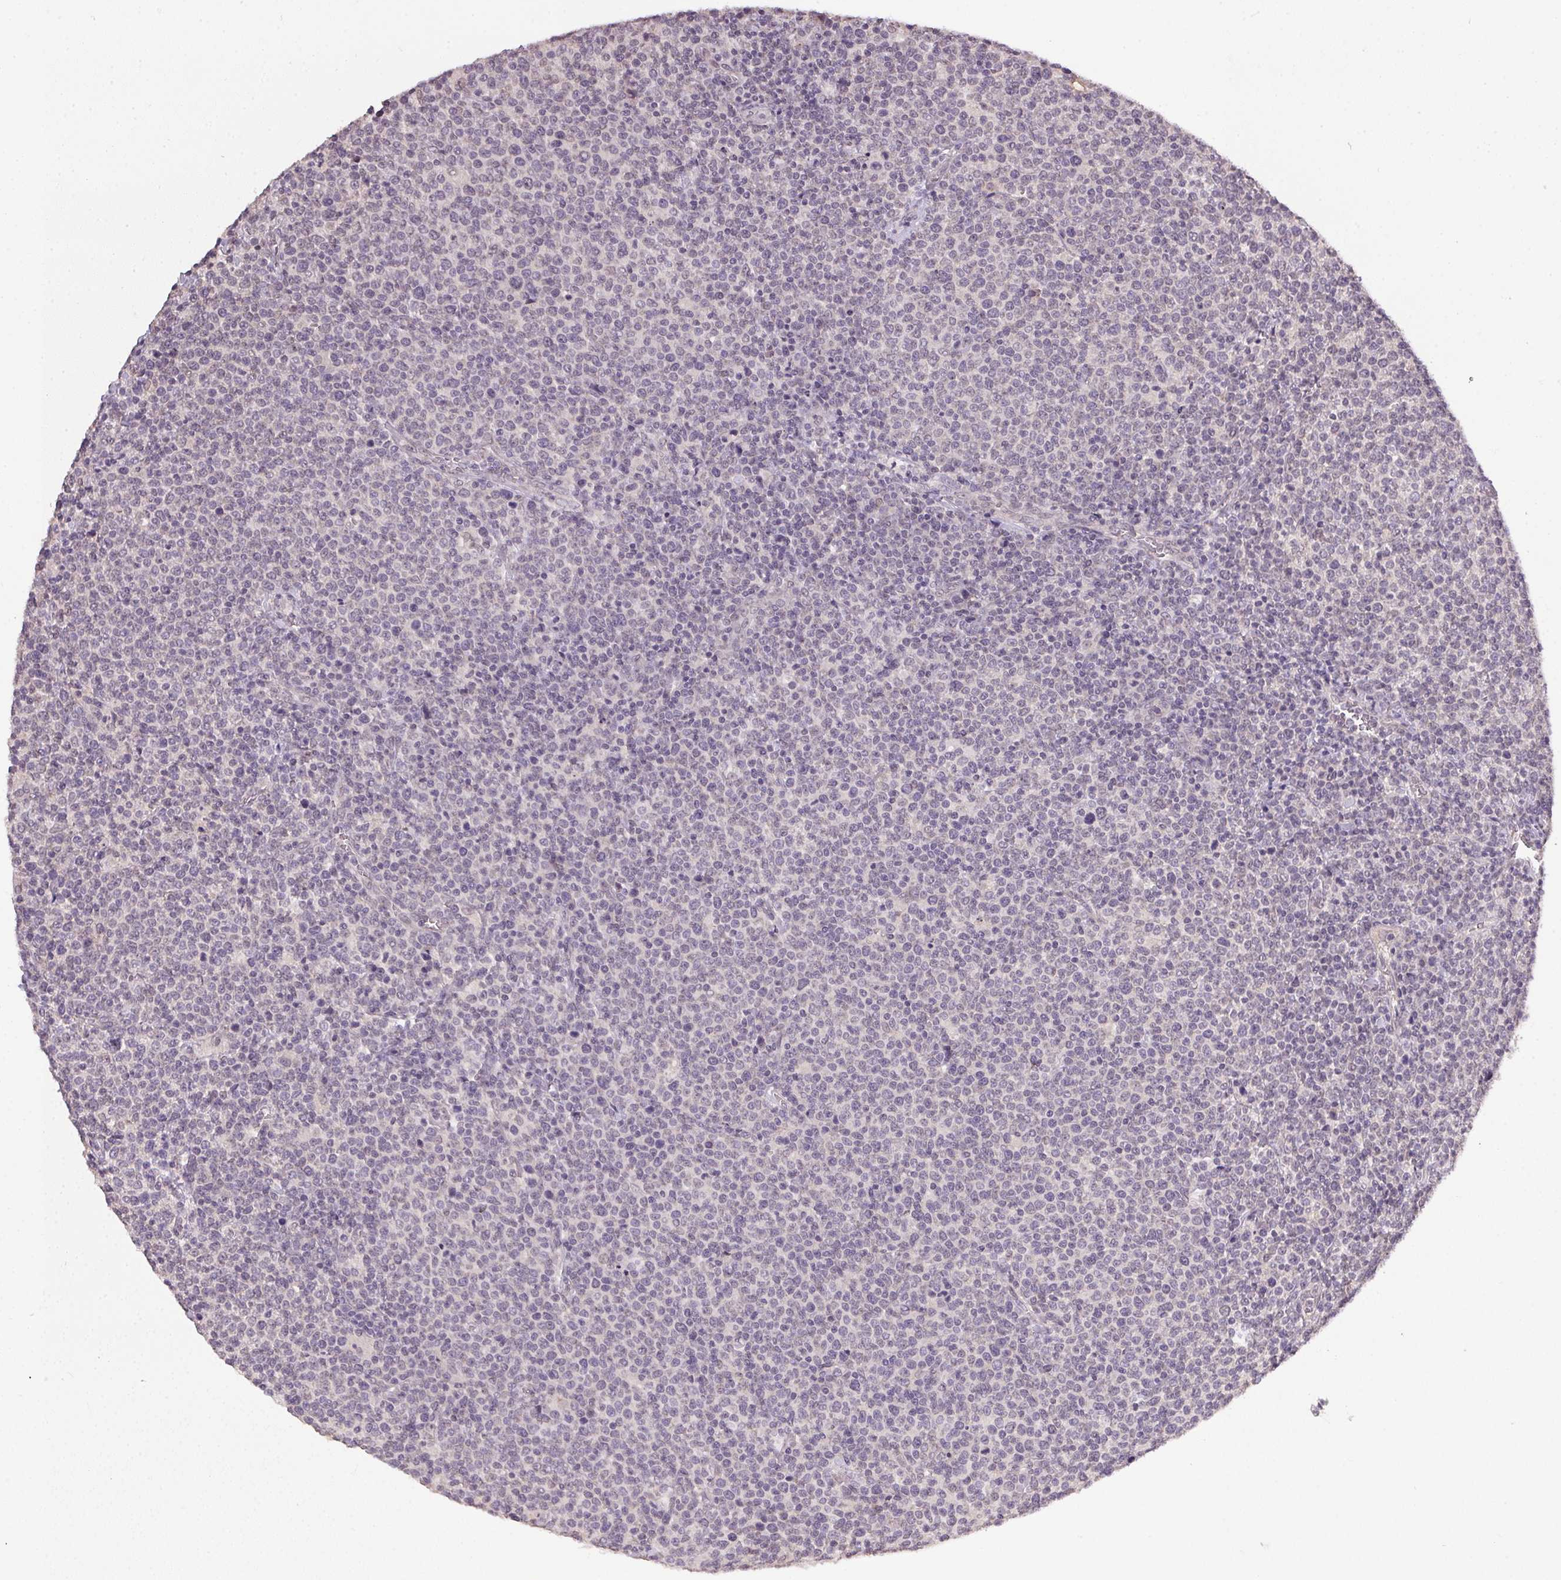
{"staining": {"intensity": "negative", "quantity": "none", "location": "none"}, "tissue": "lymphoma", "cell_type": "Tumor cells", "image_type": "cancer", "snomed": [{"axis": "morphology", "description": "Malignant lymphoma, non-Hodgkin's type, High grade"}, {"axis": "topography", "description": "Lymph node"}], "caption": "Human lymphoma stained for a protein using immunohistochemistry exhibits no staining in tumor cells.", "gene": "PPP4R4", "patient": {"sex": "male", "age": 61}}